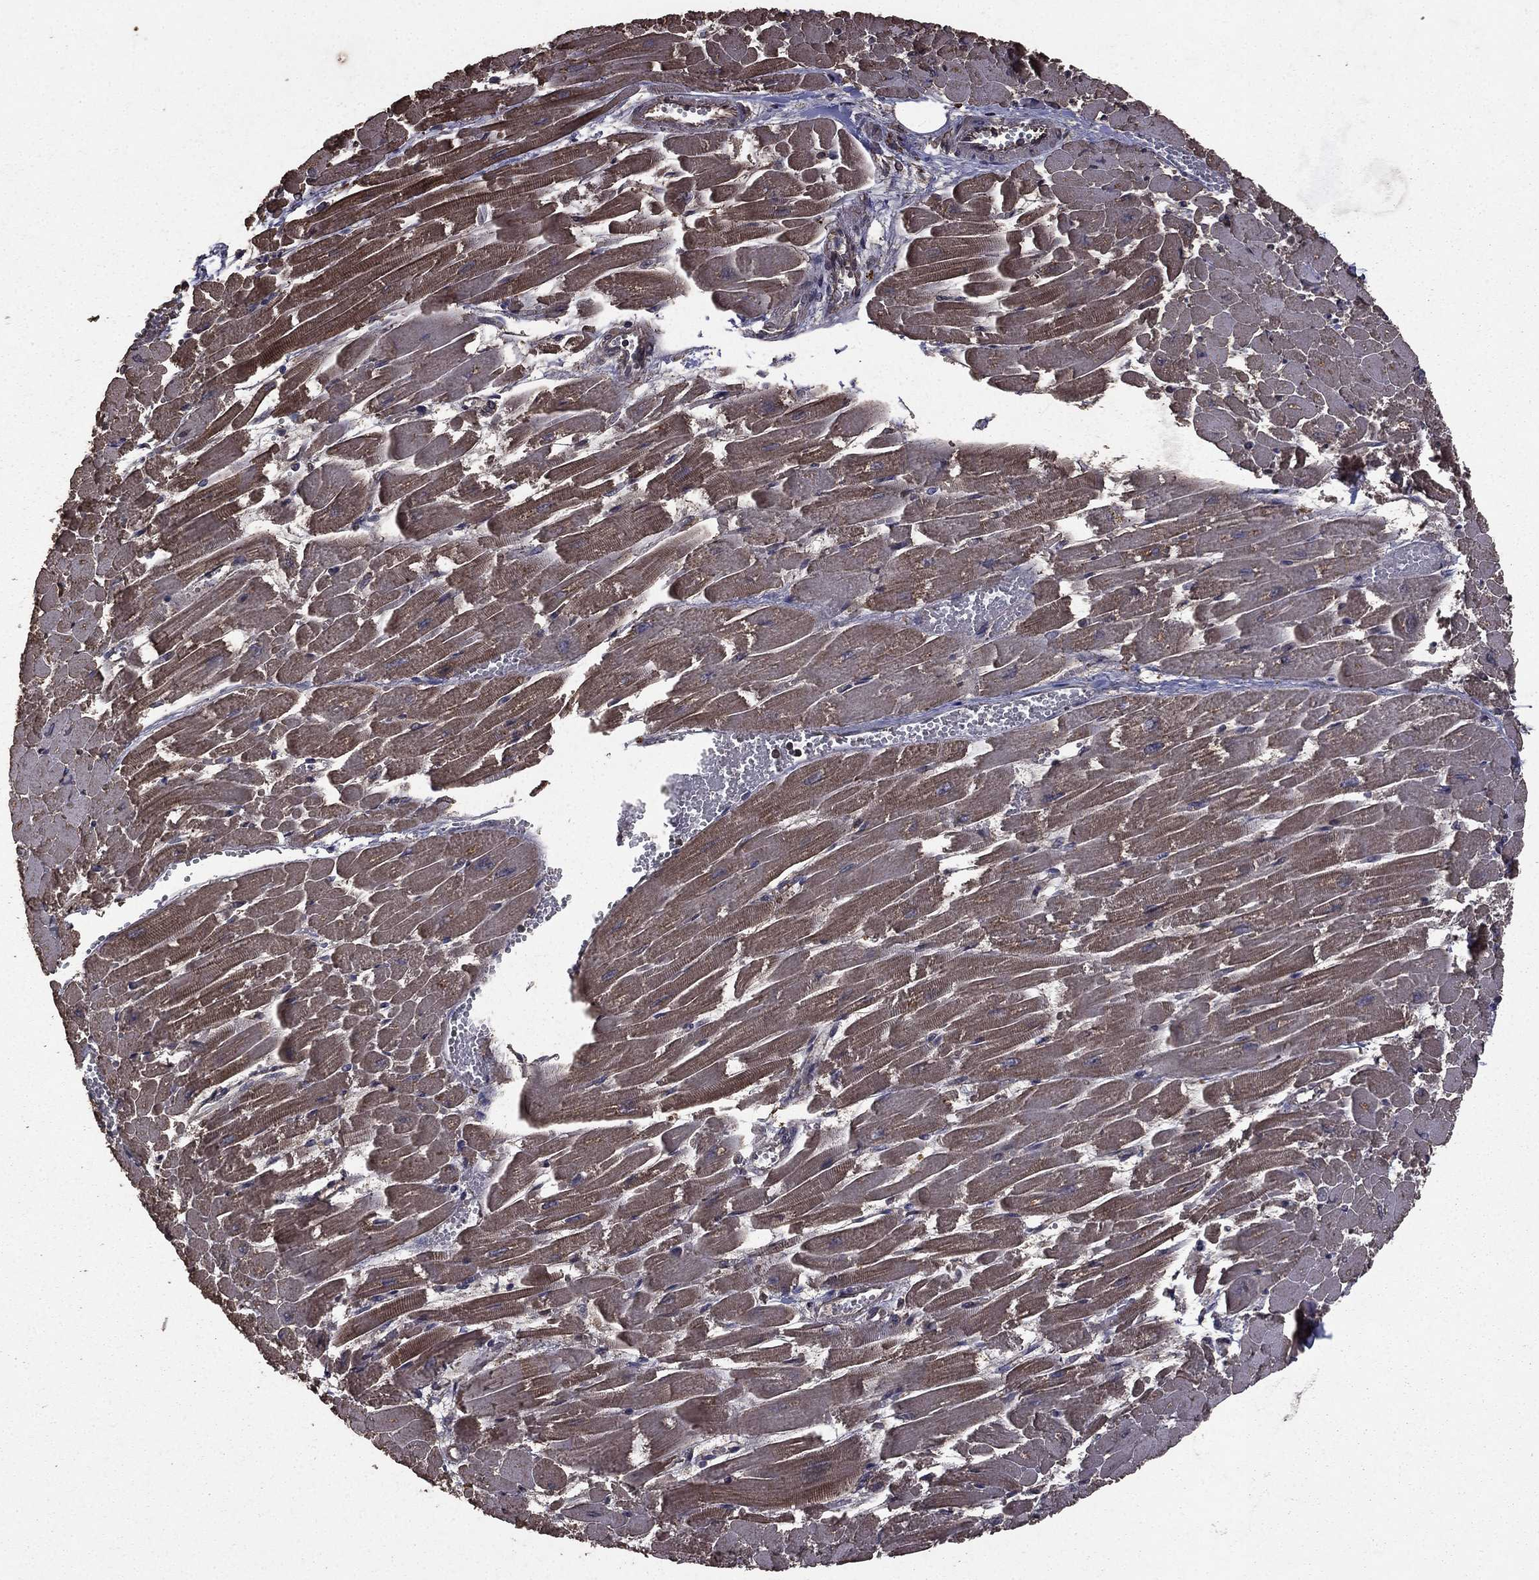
{"staining": {"intensity": "moderate", "quantity": ">75%", "location": "cytoplasmic/membranous"}, "tissue": "heart muscle", "cell_type": "Cardiomyocytes", "image_type": "normal", "snomed": [{"axis": "morphology", "description": "Normal tissue, NOS"}, {"axis": "topography", "description": "Heart"}], "caption": "Immunohistochemistry (IHC) histopathology image of benign heart muscle: heart muscle stained using immunohistochemistry (IHC) exhibits medium levels of moderate protein expression localized specifically in the cytoplasmic/membranous of cardiomyocytes, appearing as a cytoplasmic/membranous brown color.", "gene": "BIRC6", "patient": {"sex": "female", "age": 52}}